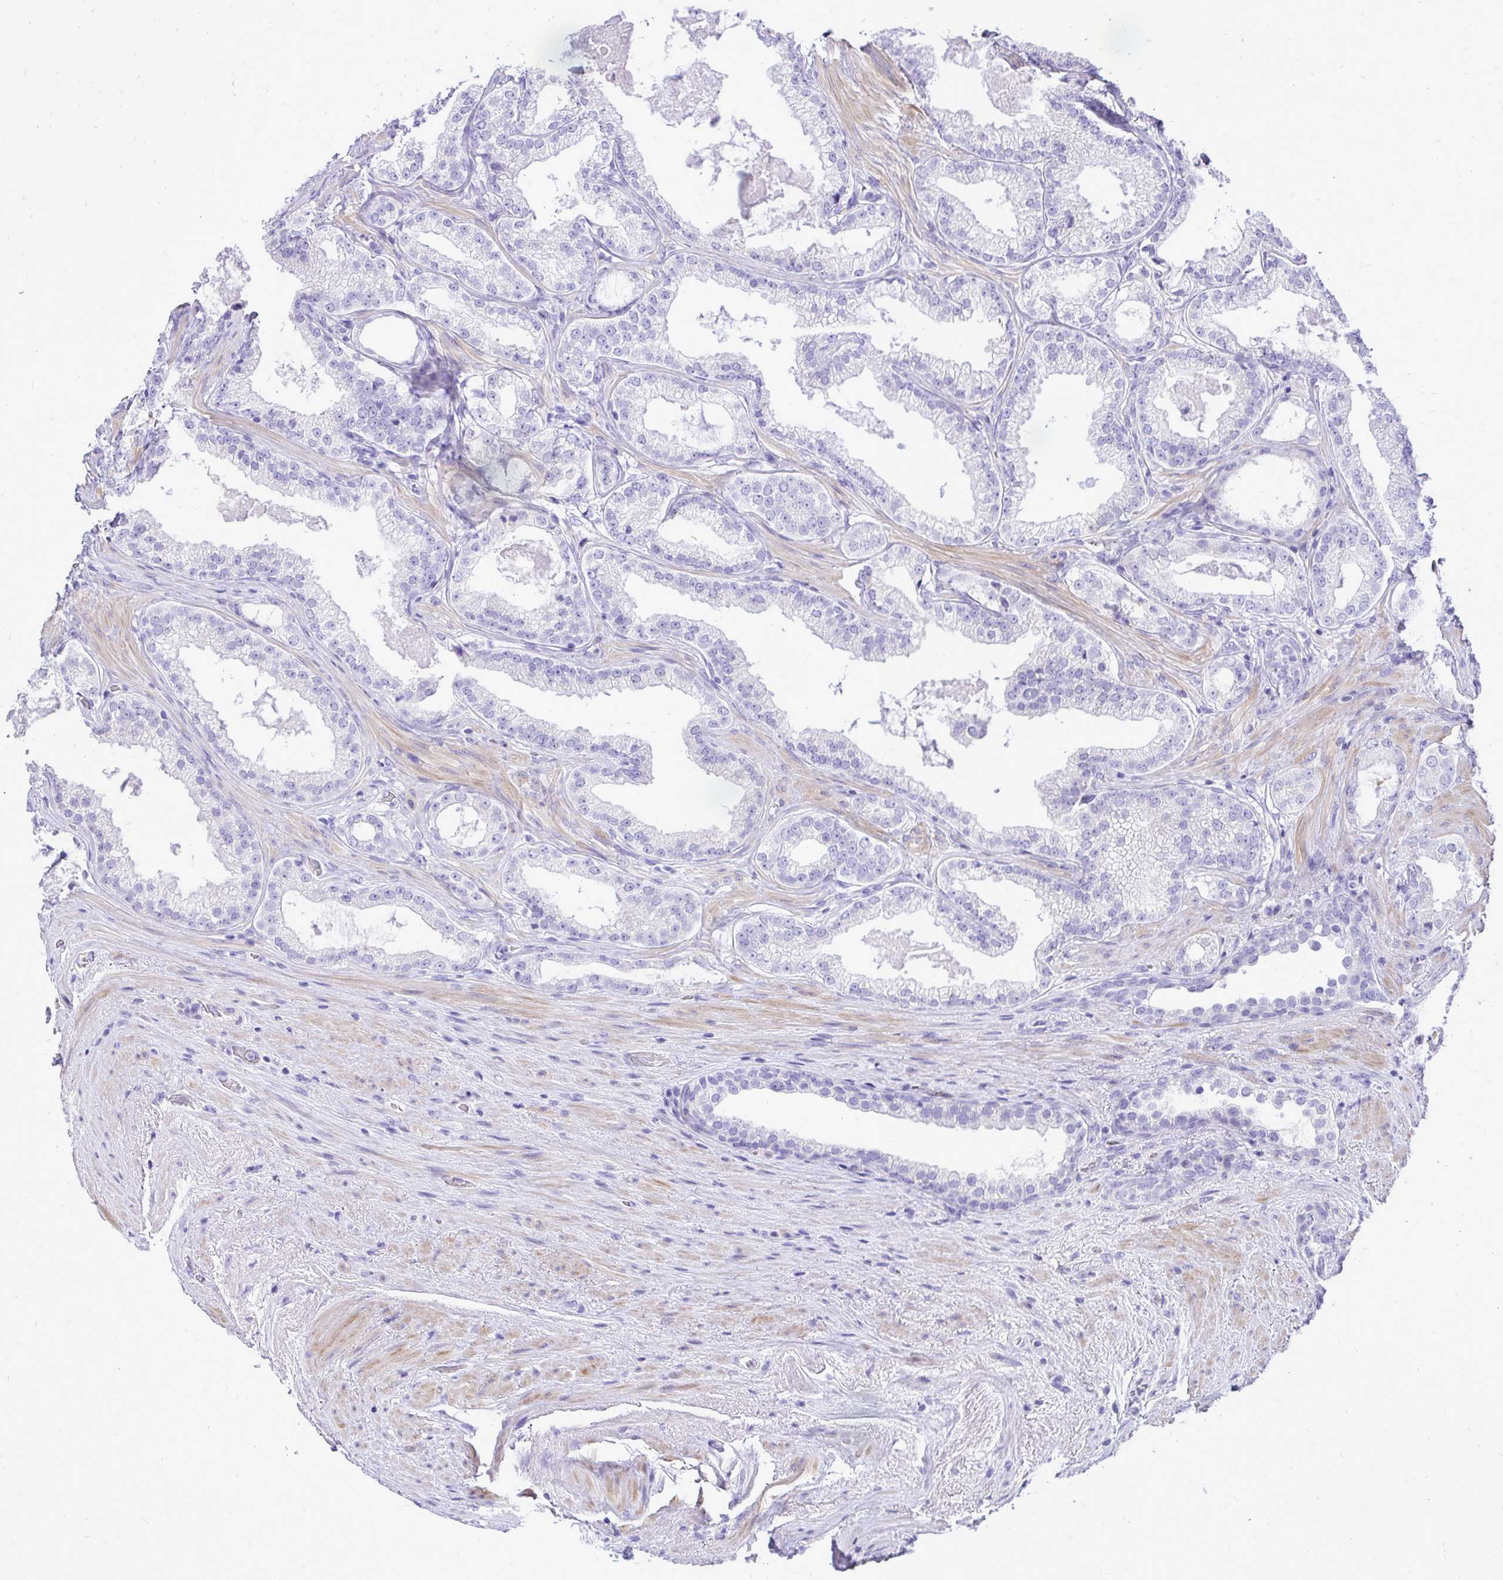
{"staining": {"intensity": "negative", "quantity": "none", "location": "none"}, "tissue": "prostate cancer", "cell_type": "Tumor cells", "image_type": "cancer", "snomed": [{"axis": "morphology", "description": "Adenocarcinoma, High grade"}, {"axis": "topography", "description": "Prostate"}], "caption": "Immunohistochemistry (IHC) image of human prostate cancer (adenocarcinoma (high-grade)) stained for a protein (brown), which demonstrates no expression in tumor cells.", "gene": "PELI3", "patient": {"sex": "male", "age": 65}}